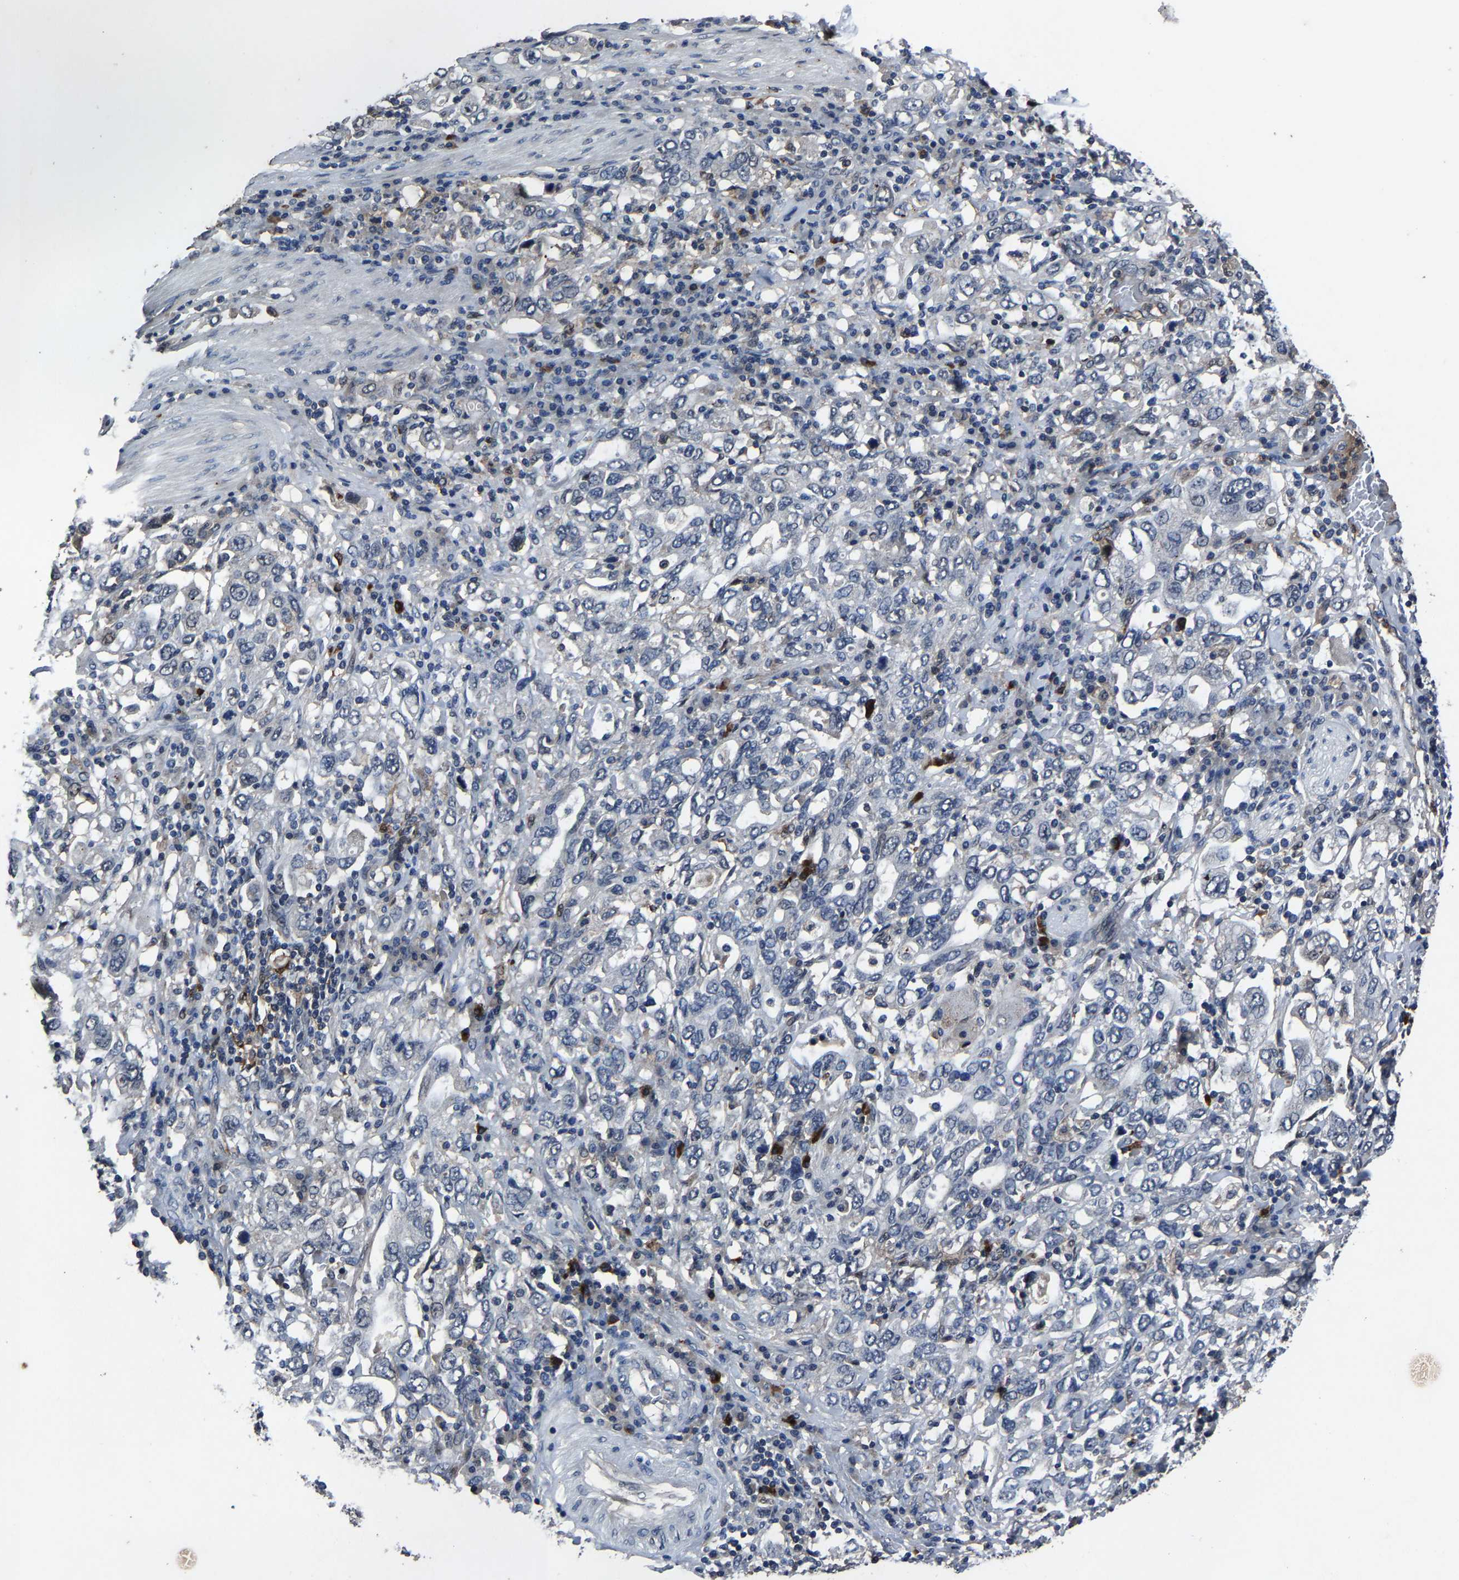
{"staining": {"intensity": "negative", "quantity": "none", "location": "none"}, "tissue": "stomach cancer", "cell_type": "Tumor cells", "image_type": "cancer", "snomed": [{"axis": "morphology", "description": "Adenocarcinoma, NOS"}, {"axis": "topography", "description": "Stomach, upper"}], "caption": "Stomach adenocarcinoma stained for a protein using immunohistochemistry reveals no expression tumor cells.", "gene": "PCNX2", "patient": {"sex": "male", "age": 62}}